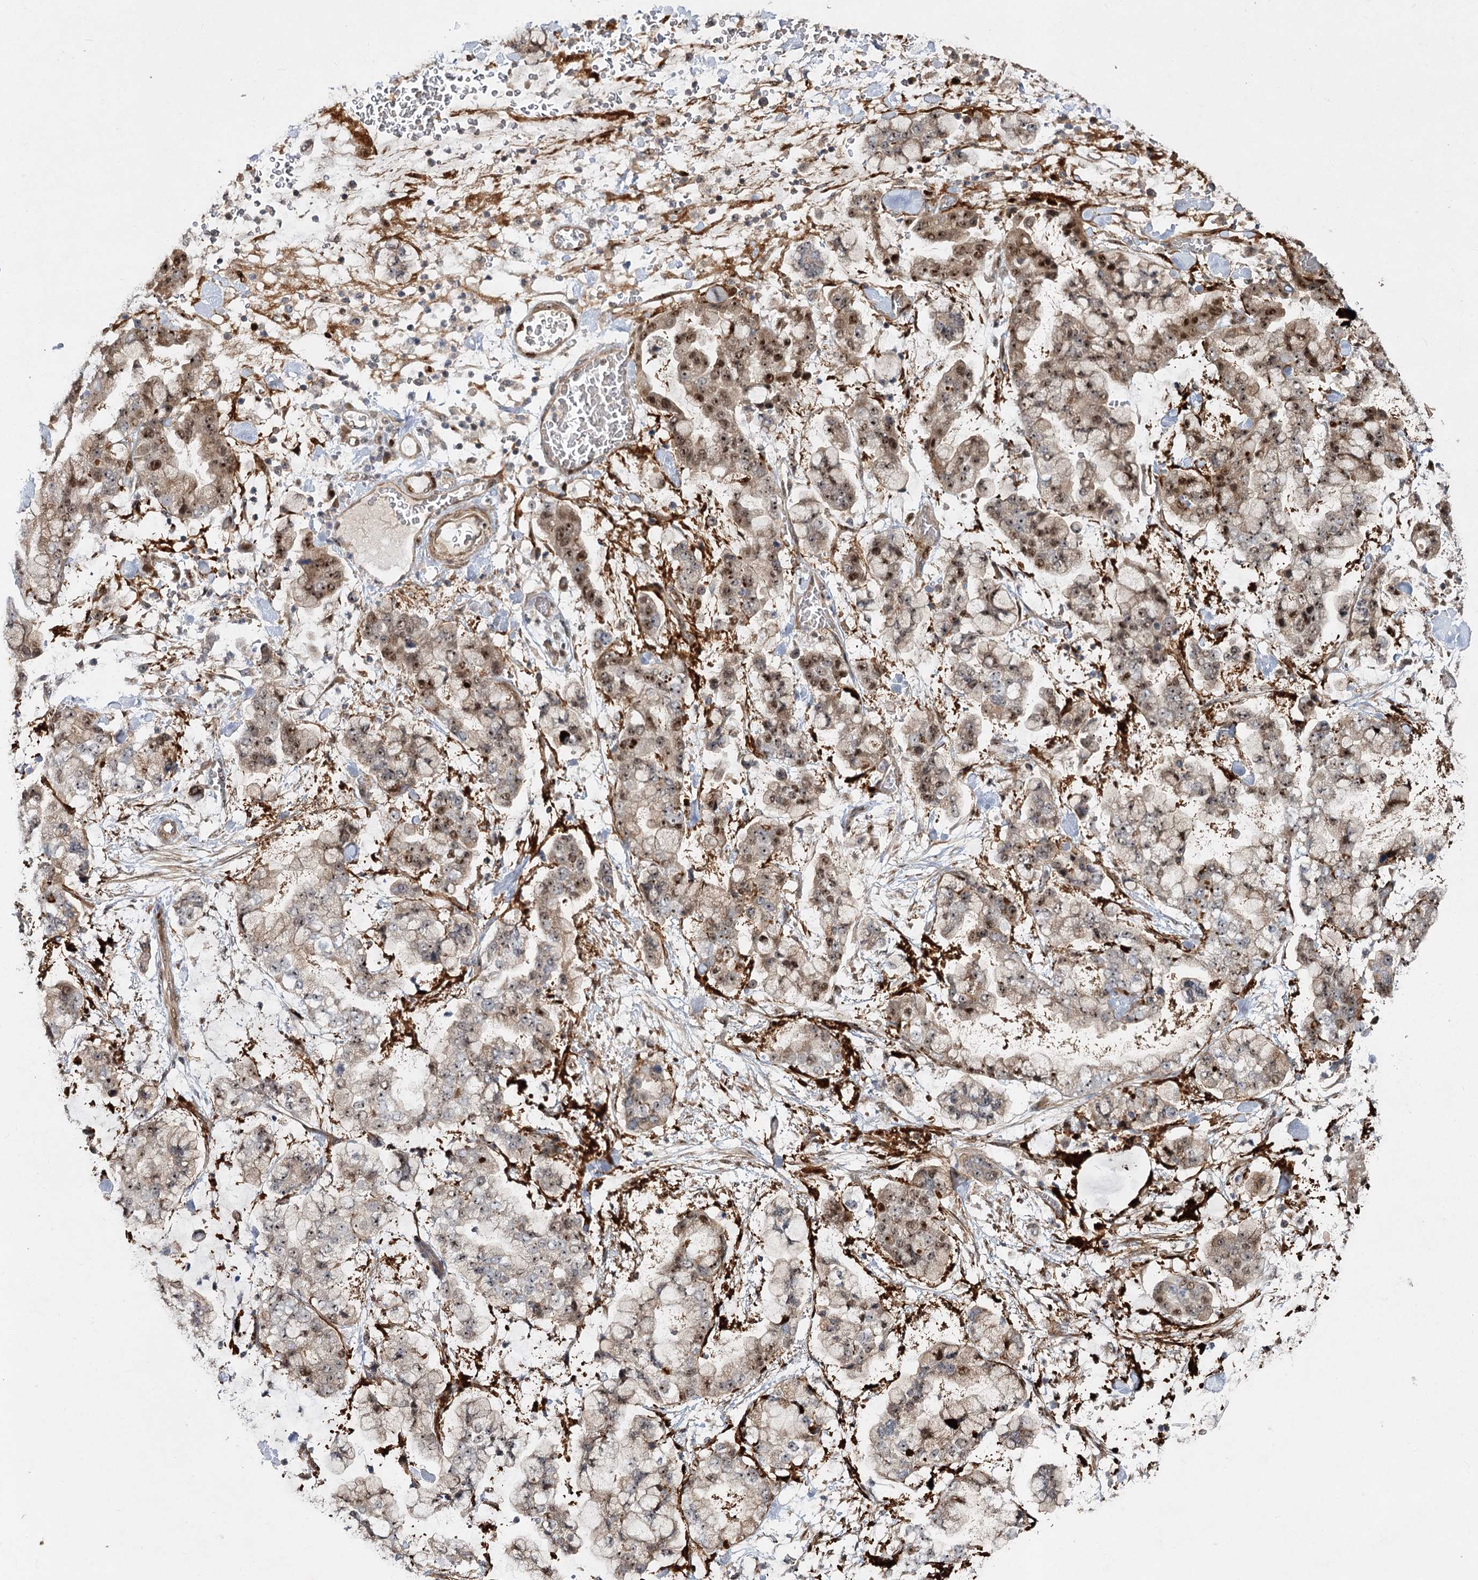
{"staining": {"intensity": "moderate", "quantity": "25%-75%", "location": "cytoplasmic/membranous,nuclear"}, "tissue": "stomach cancer", "cell_type": "Tumor cells", "image_type": "cancer", "snomed": [{"axis": "morphology", "description": "Normal tissue, NOS"}, {"axis": "morphology", "description": "Adenocarcinoma, NOS"}, {"axis": "topography", "description": "Stomach, upper"}, {"axis": "topography", "description": "Stomach"}], "caption": "Stomach cancer stained for a protein reveals moderate cytoplasmic/membranous and nuclear positivity in tumor cells.", "gene": "PIK3C2A", "patient": {"sex": "male", "age": 76}}